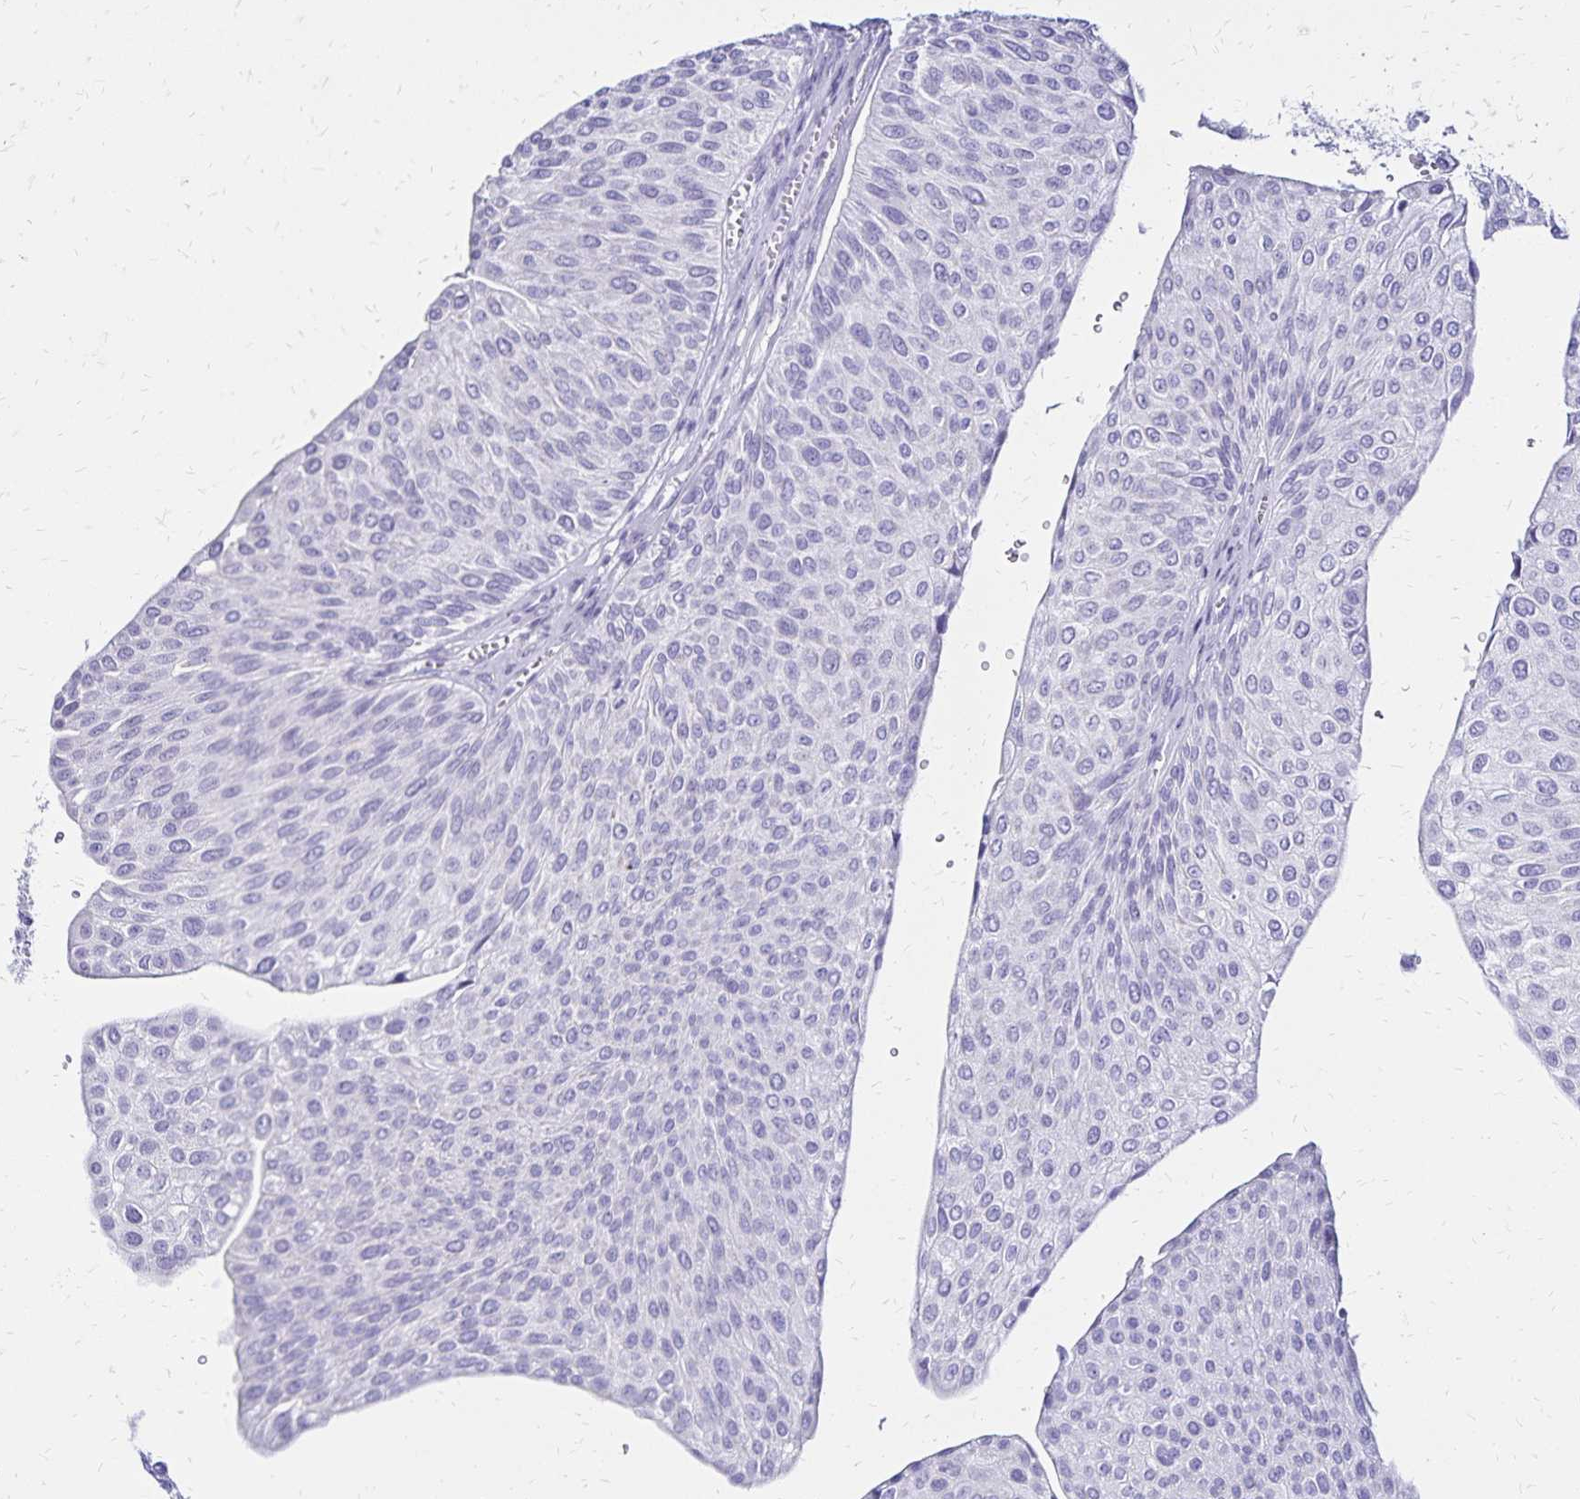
{"staining": {"intensity": "negative", "quantity": "none", "location": "none"}, "tissue": "urothelial cancer", "cell_type": "Tumor cells", "image_type": "cancer", "snomed": [{"axis": "morphology", "description": "Urothelial carcinoma, NOS"}, {"axis": "topography", "description": "Urinary bladder"}], "caption": "Tumor cells are negative for brown protein staining in urothelial cancer.", "gene": "LIN28B", "patient": {"sex": "male", "age": 67}}